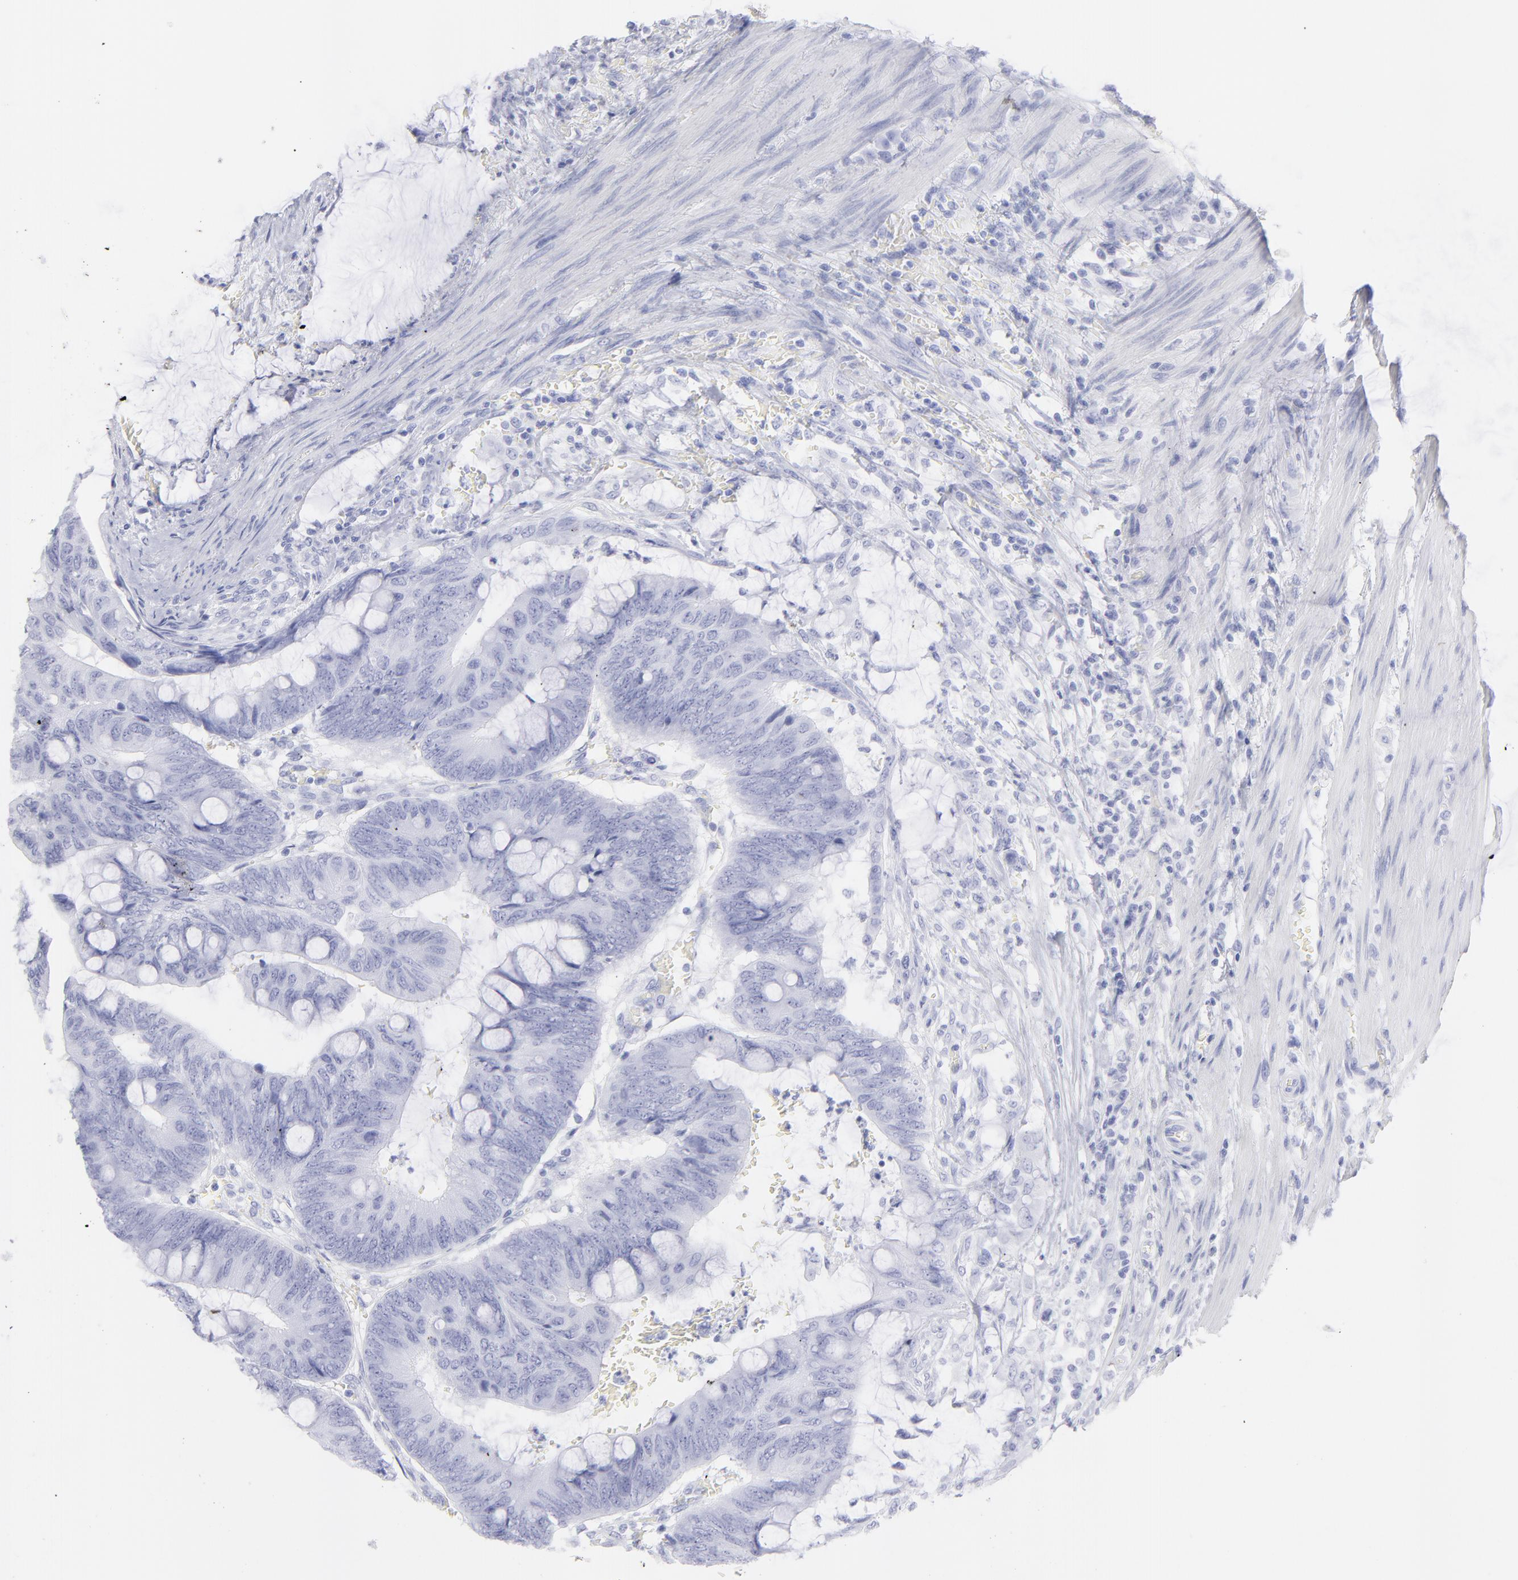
{"staining": {"intensity": "negative", "quantity": "none", "location": "none"}, "tissue": "colorectal cancer", "cell_type": "Tumor cells", "image_type": "cancer", "snomed": [{"axis": "morphology", "description": "Normal tissue, NOS"}, {"axis": "morphology", "description": "Adenocarcinoma, NOS"}, {"axis": "topography", "description": "Rectum"}], "caption": "This is an immunohistochemistry (IHC) photomicrograph of colorectal cancer. There is no staining in tumor cells.", "gene": "F13B", "patient": {"sex": "male", "age": 92}}